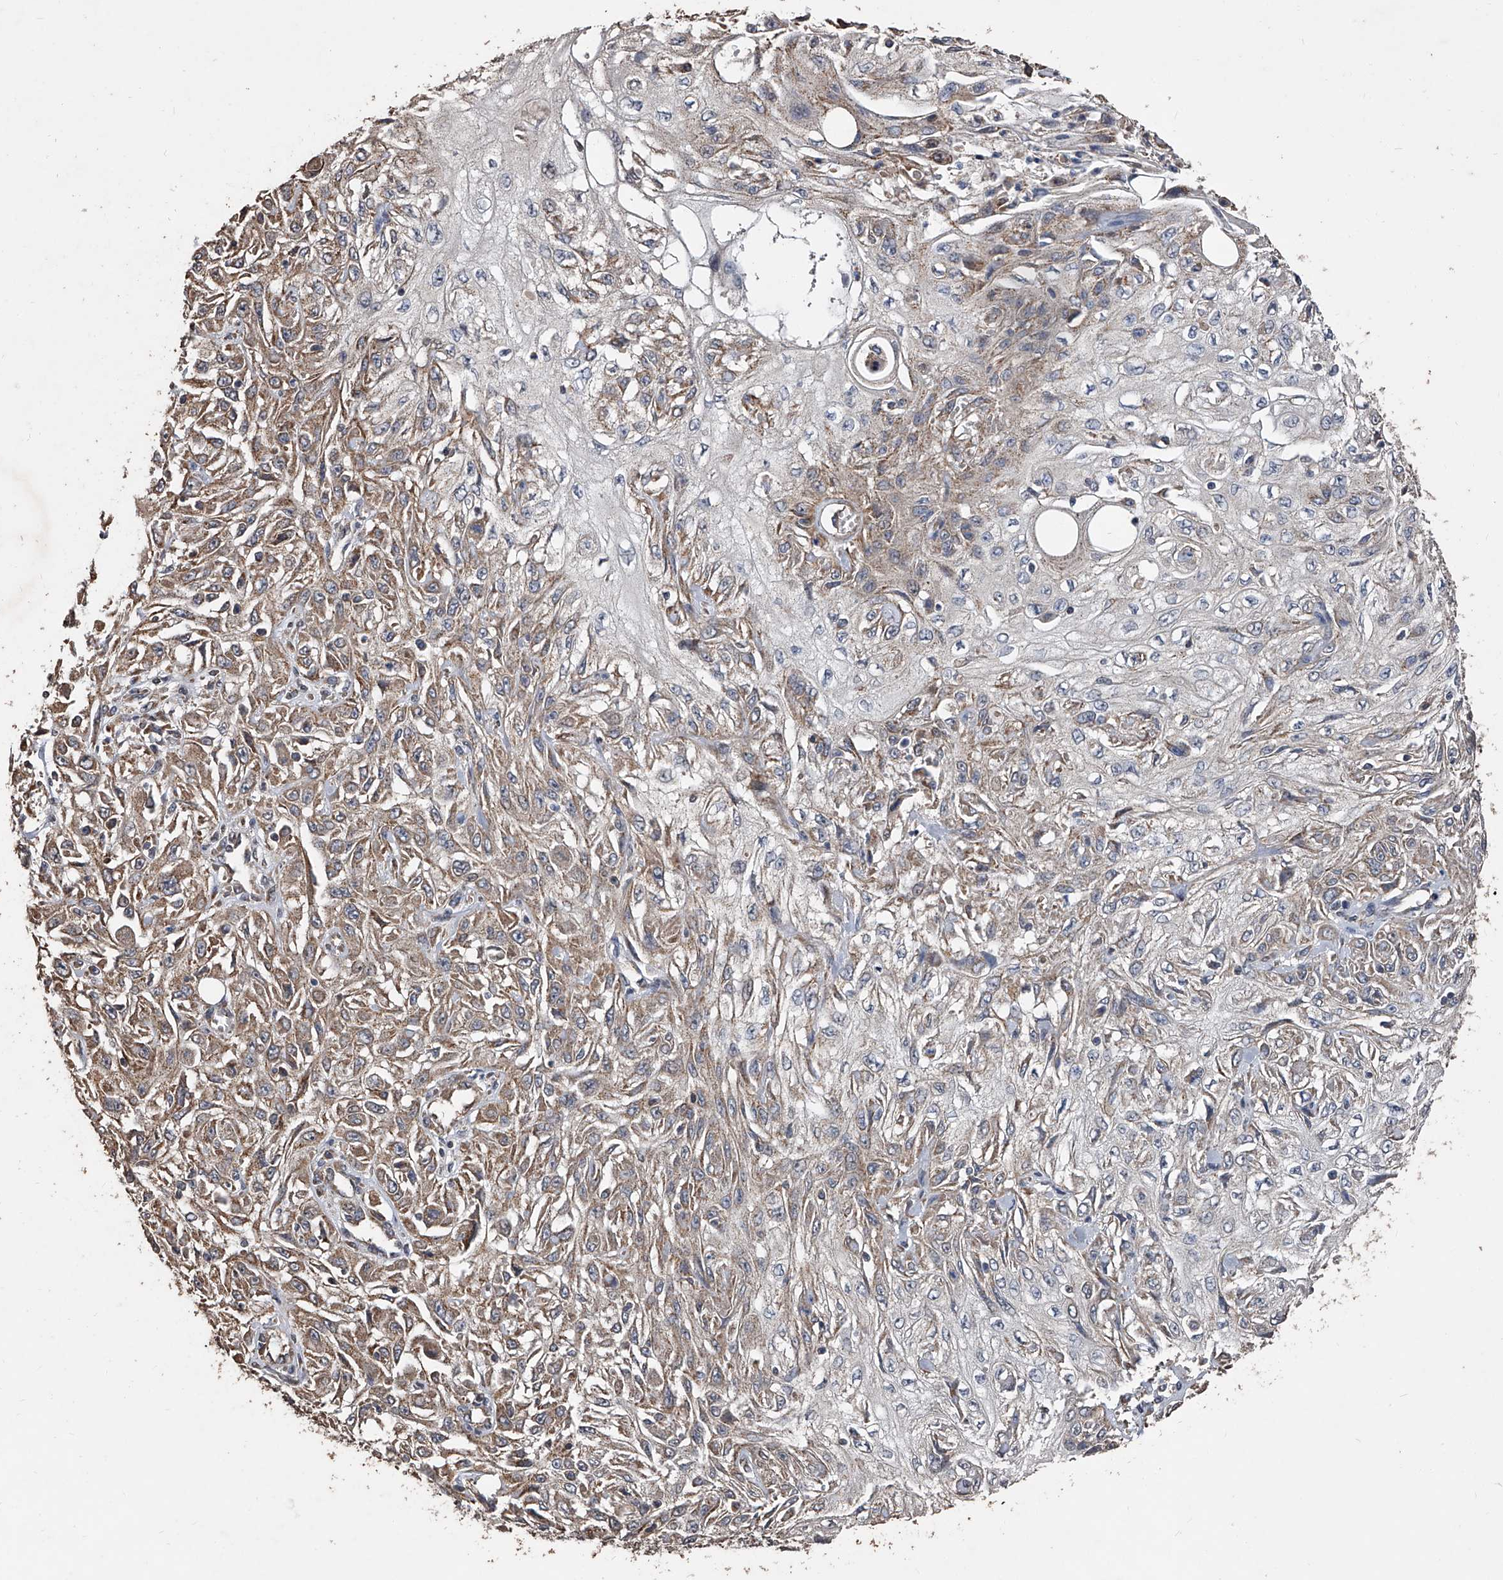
{"staining": {"intensity": "moderate", "quantity": ">75%", "location": "cytoplasmic/membranous"}, "tissue": "skin cancer", "cell_type": "Tumor cells", "image_type": "cancer", "snomed": [{"axis": "morphology", "description": "Squamous cell carcinoma, NOS"}, {"axis": "morphology", "description": "Squamous cell carcinoma, metastatic, NOS"}, {"axis": "topography", "description": "Skin"}, {"axis": "topography", "description": "Lymph node"}], "caption": "A high-resolution histopathology image shows IHC staining of skin cancer, which exhibits moderate cytoplasmic/membranous positivity in about >75% of tumor cells. The staining is performed using DAB (3,3'-diaminobenzidine) brown chromogen to label protein expression. The nuclei are counter-stained blue using hematoxylin.", "gene": "LTV1", "patient": {"sex": "male", "age": 75}}